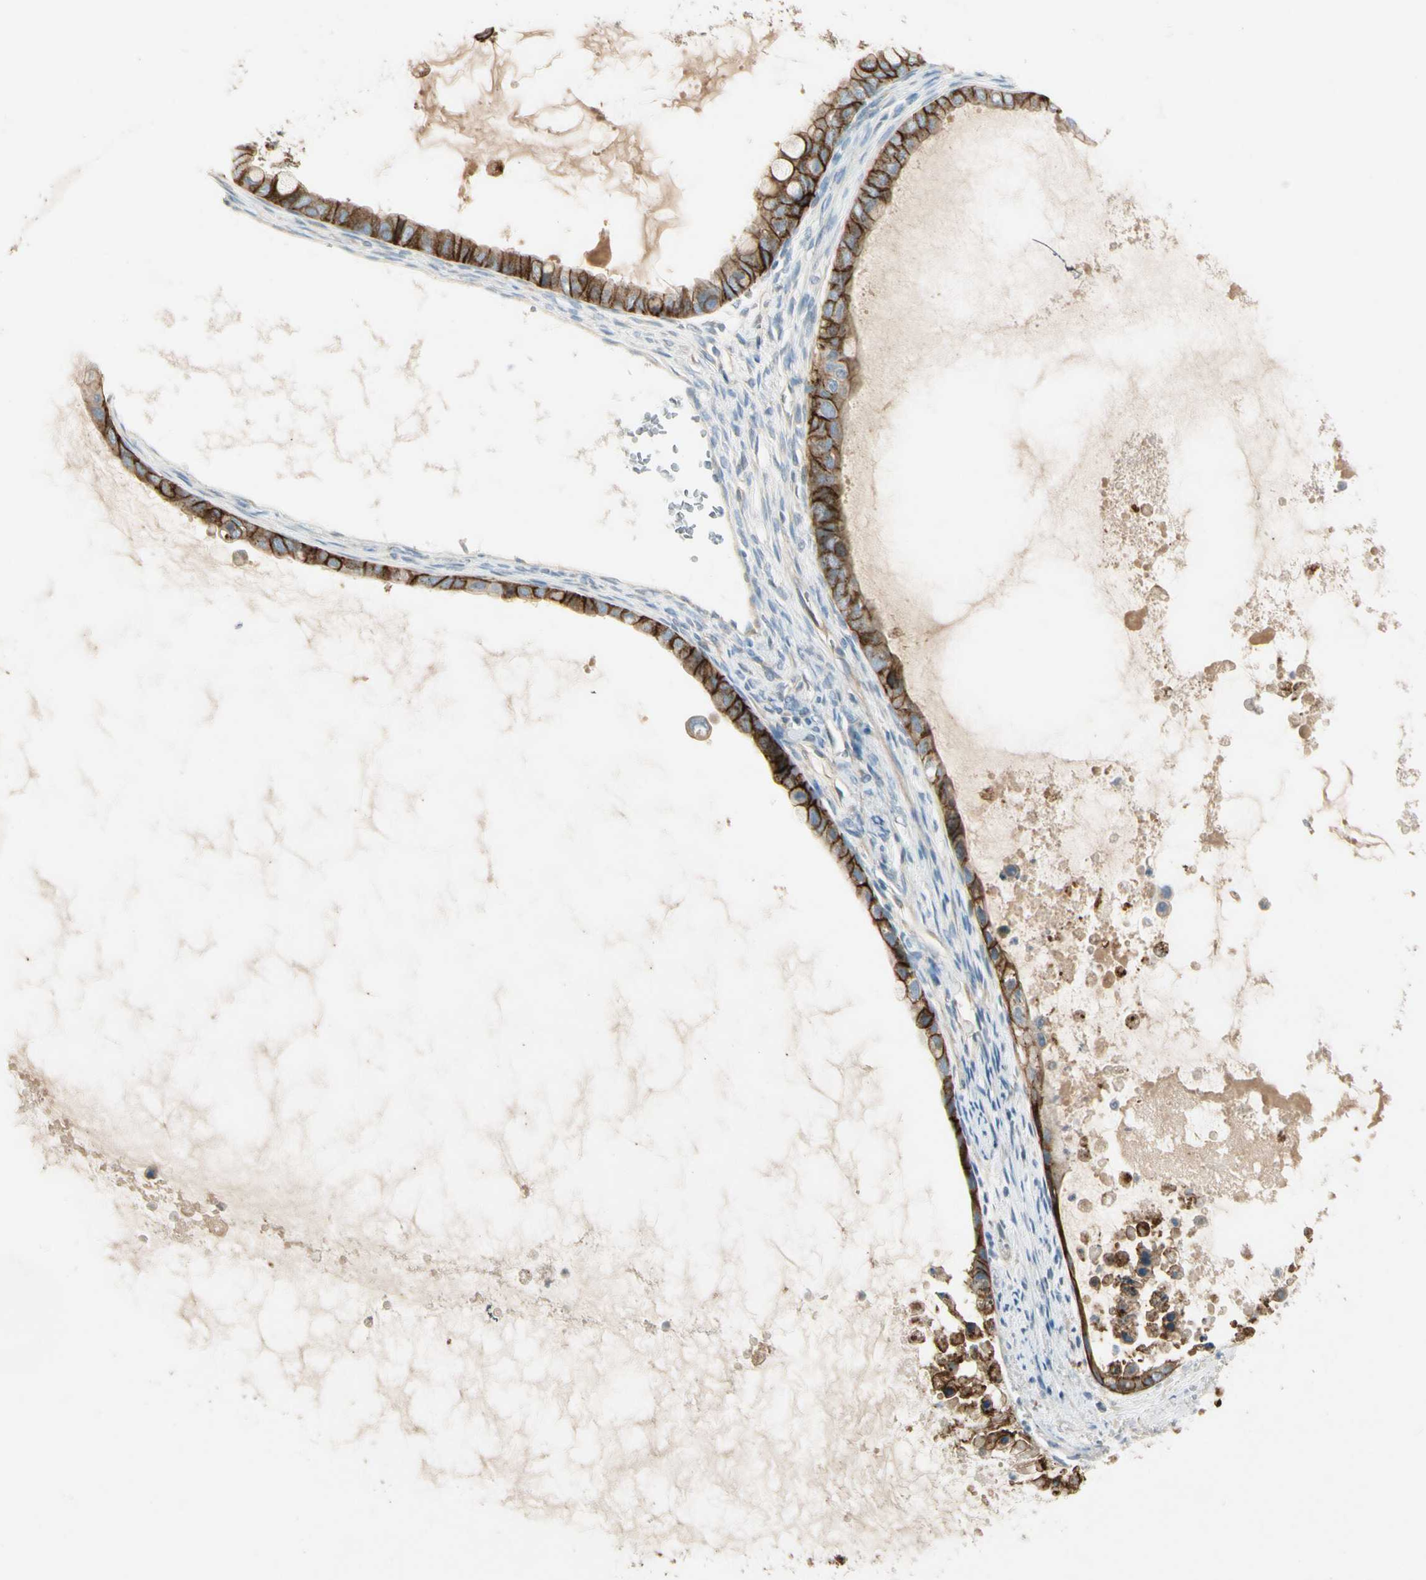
{"staining": {"intensity": "moderate", "quantity": ">75%", "location": "cytoplasmic/membranous"}, "tissue": "ovarian cancer", "cell_type": "Tumor cells", "image_type": "cancer", "snomed": [{"axis": "morphology", "description": "Cystadenocarcinoma, mucinous, NOS"}, {"axis": "topography", "description": "Ovary"}], "caption": "IHC (DAB) staining of human ovarian cancer (mucinous cystadenocarcinoma) reveals moderate cytoplasmic/membranous protein positivity in approximately >75% of tumor cells.", "gene": "ITGA3", "patient": {"sex": "female", "age": 80}}